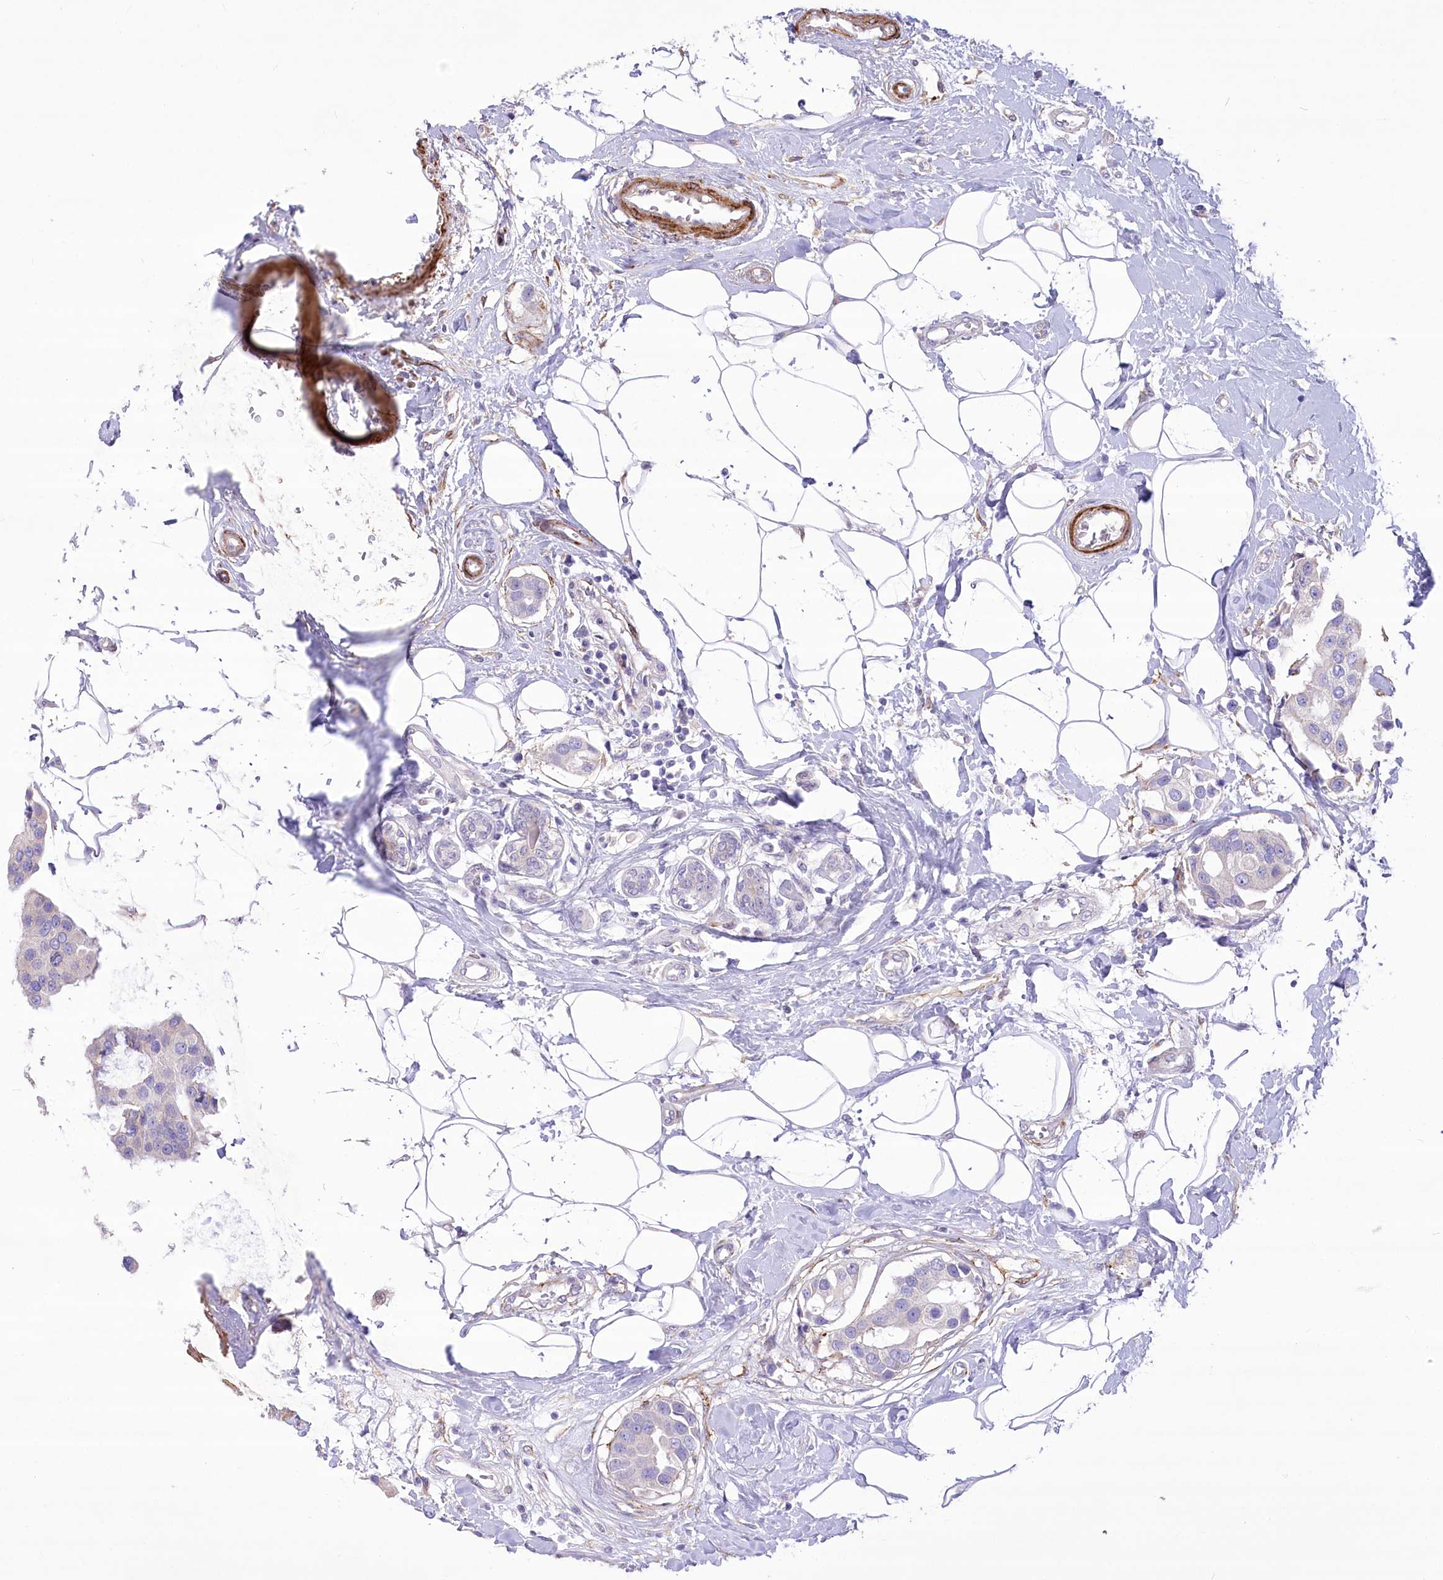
{"staining": {"intensity": "negative", "quantity": "none", "location": "none"}, "tissue": "breast cancer", "cell_type": "Tumor cells", "image_type": "cancer", "snomed": [{"axis": "morphology", "description": "Normal tissue, NOS"}, {"axis": "morphology", "description": "Duct carcinoma"}, {"axis": "topography", "description": "Breast"}], "caption": "DAB (3,3'-diaminobenzidine) immunohistochemical staining of breast cancer displays no significant expression in tumor cells.", "gene": "ANGPTL3", "patient": {"sex": "female", "age": 39}}